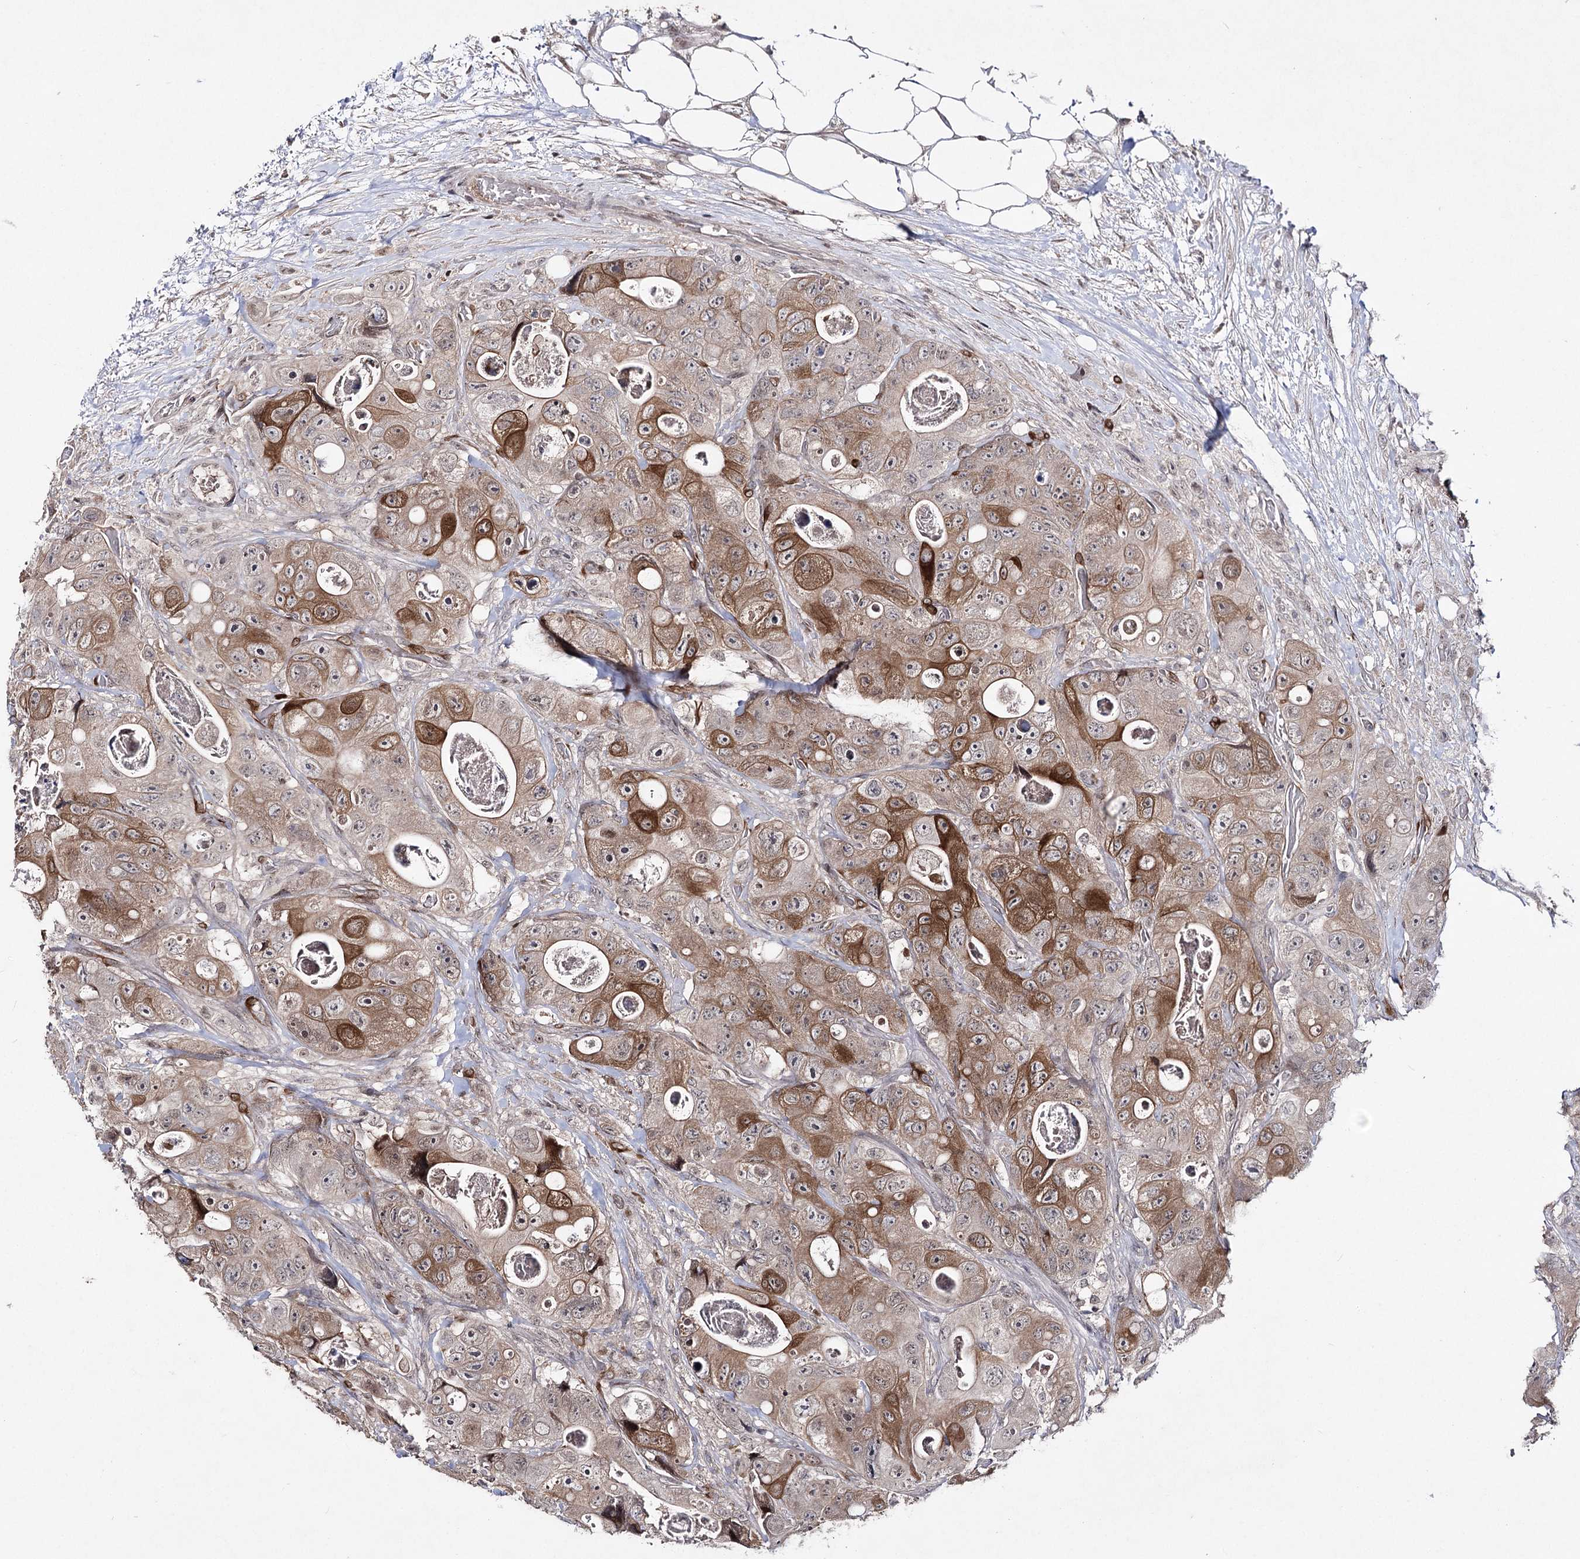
{"staining": {"intensity": "strong", "quantity": "25%-75%", "location": "cytoplasmic/membranous"}, "tissue": "colorectal cancer", "cell_type": "Tumor cells", "image_type": "cancer", "snomed": [{"axis": "morphology", "description": "Adenocarcinoma, NOS"}, {"axis": "topography", "description": "Colon"}], "caption": "Tumor cells show strong cytoplasmic/membranous expression in approximately 25%-75% of cells in colorectal adenocarcinoma.", "gene": "HSD11B2", "patient": {"sex": "female", "age": 46}}